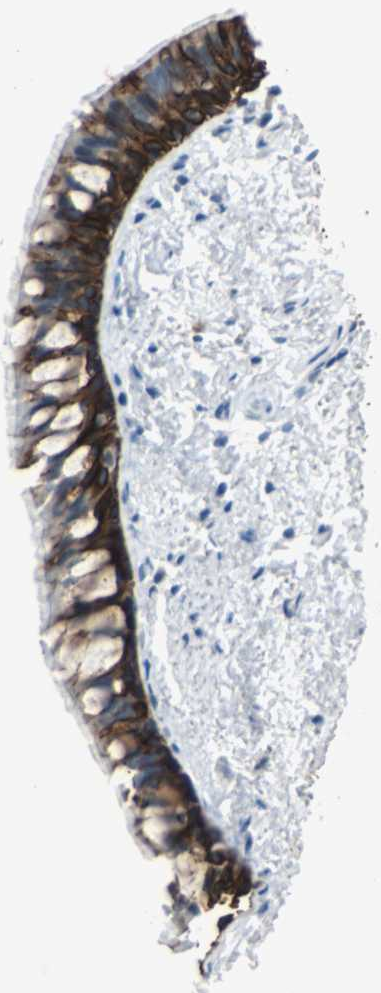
{"staining": {"intensity": "strong", "quantity": ">75%", "location": "cytoplasmic/membranous"}, "tissue": "bronchus", "cell_type": "Respiratory epithelial cells", "image_type": "normal", "snomed": [{"axis": "morphology", "description": "Normal tissue, NOS"}, {"axis": "topography", "description": "Bronchus"}], "caption": "An image of bronchus stained for a protein displays strong cytoplasmic/membranous brown staining in respiratory epithelial cells.", "gene": "KRT7", "patient": {"sex": "female", "age": 73}}